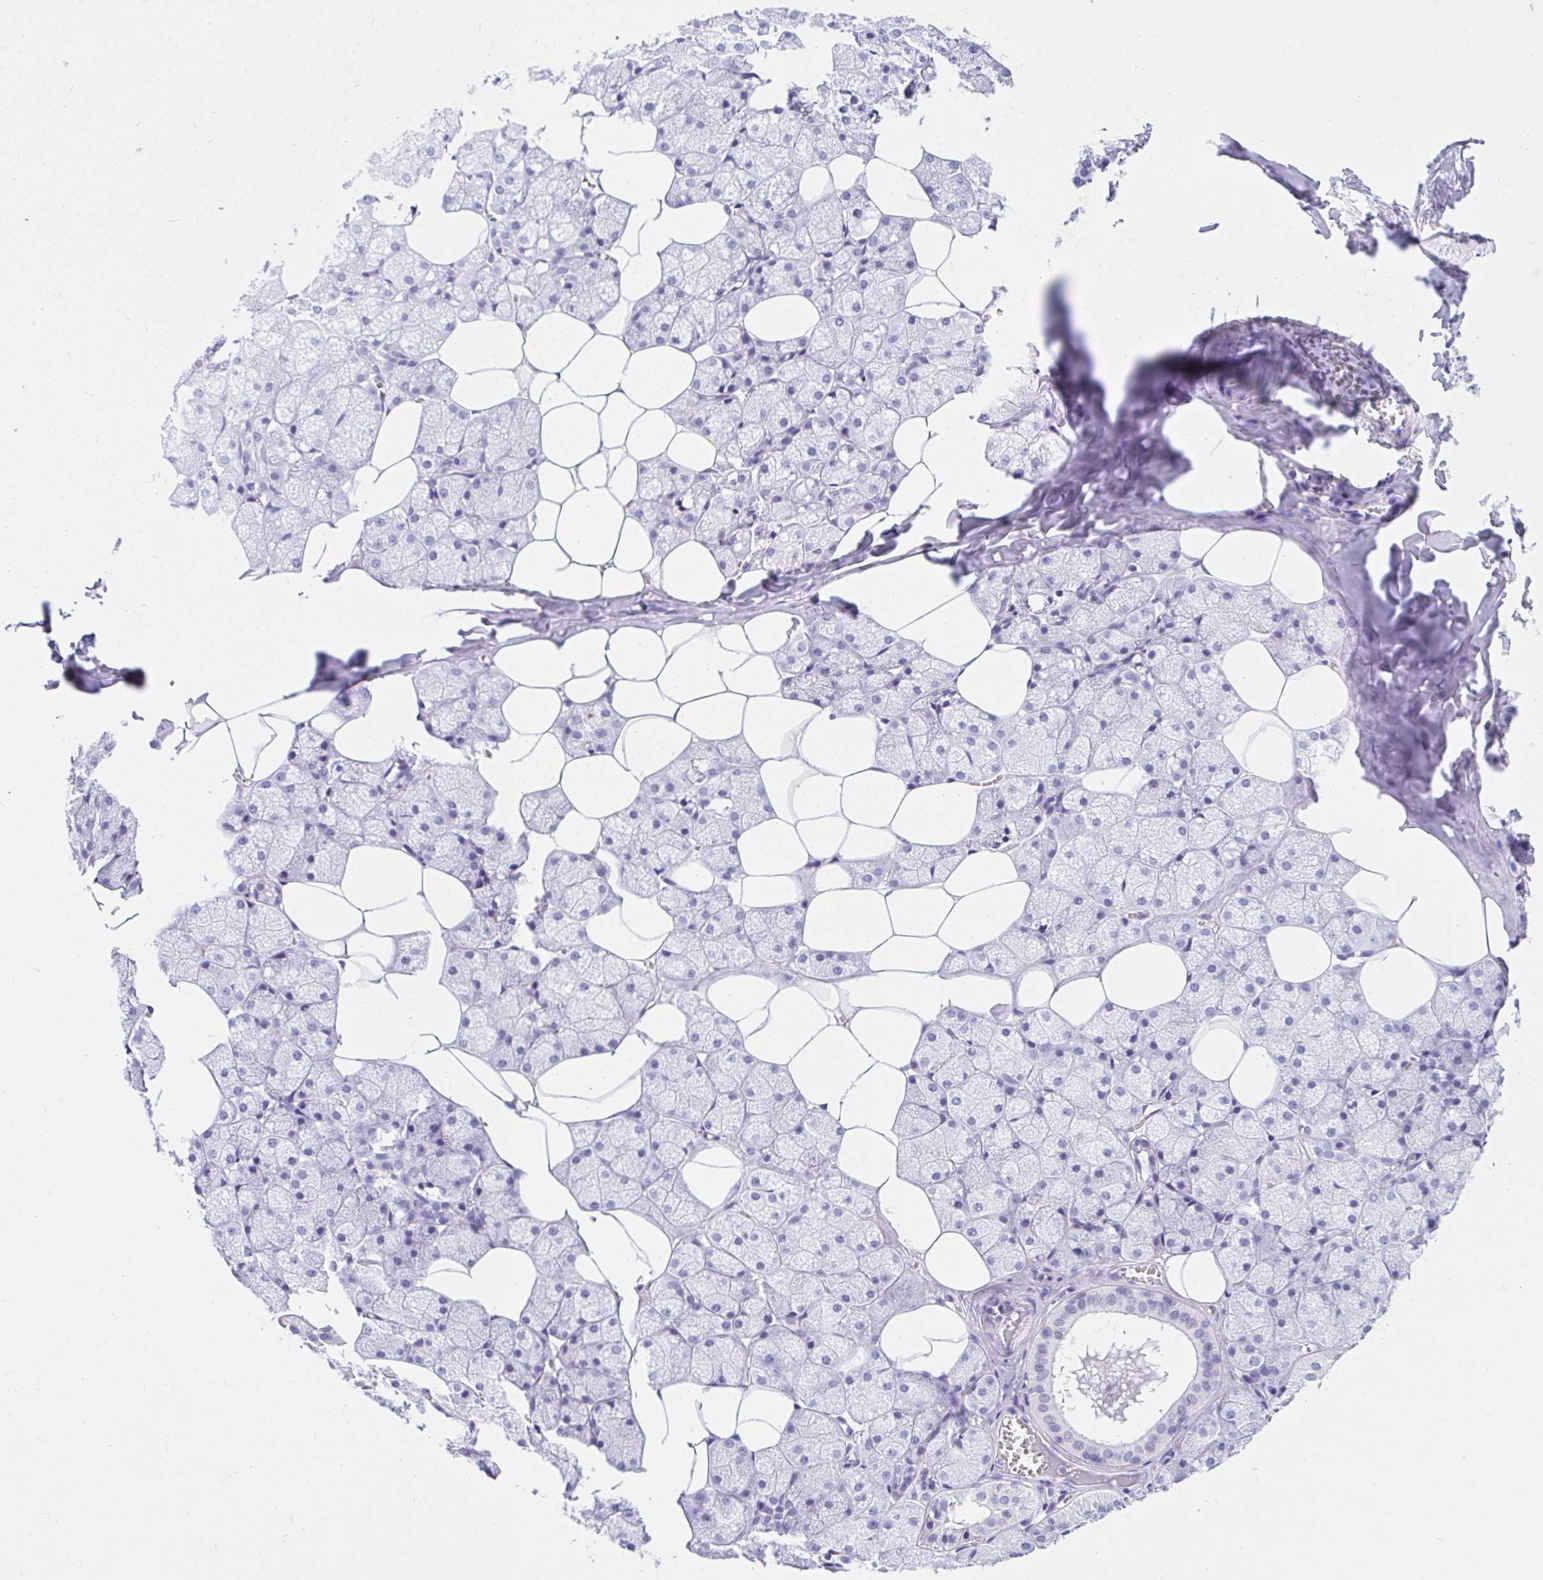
{"staining": {"intensity": "negative", "quantity": "none", "location": "none"}, "tissue": "salivary gland", "cell_type": "Glandular cells", "image_type": "normal", "snomed": [{"axis": "morphology", "description": "Normal tissue, NOS"}, {"axis": "topography", "description": "Salivary gland"}, {"axis": "topography", "description": "Peripheral nerve tissue"}], "caption": "Immunohistochemistry photomicrograph of normal human salivary gland stained for a protein (brown), which demonstrates no staining in glandular cells.", "gene": "KRT27", "patient": {"sex": "male", "age": 38}}